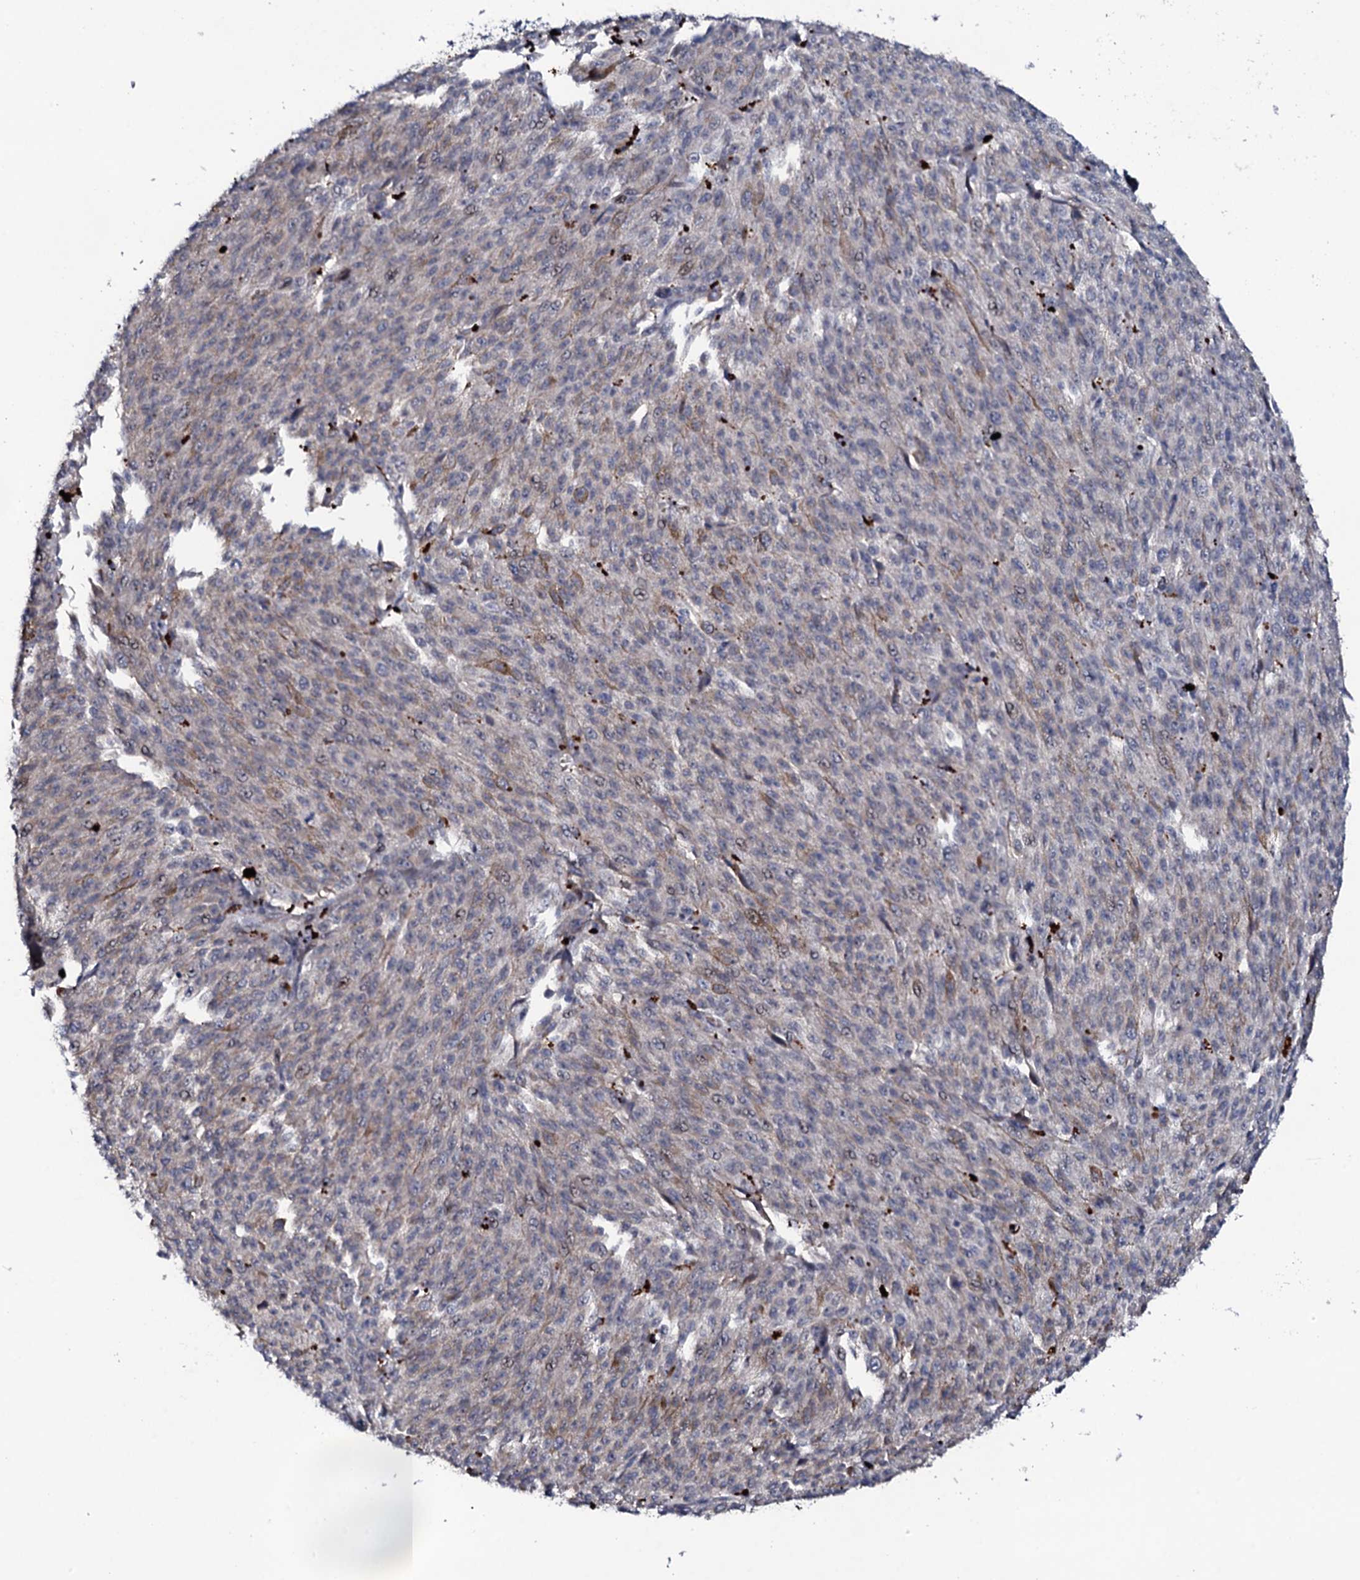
{"staining": {"intensity": "negative", "quantity": "none", "location": "none"}, "tissue": "melanoma", "cell_type": "Tumor cells", "image_type": "cancer", "snomed": [{"axis": "morphology", "description": "Malignant melanoma, NOS"}, {"axis": "topography", "description": "Skin"}], "caption": "Immunohistochemistry image of neoplastic tissue: malignant melanoma stained with DAB (3,3'-diaminobenzidine) shows no significant protein positivity in tumor cells.", "gene": "CIAO2A", "patient": {"sex": "female", "age": 52}}